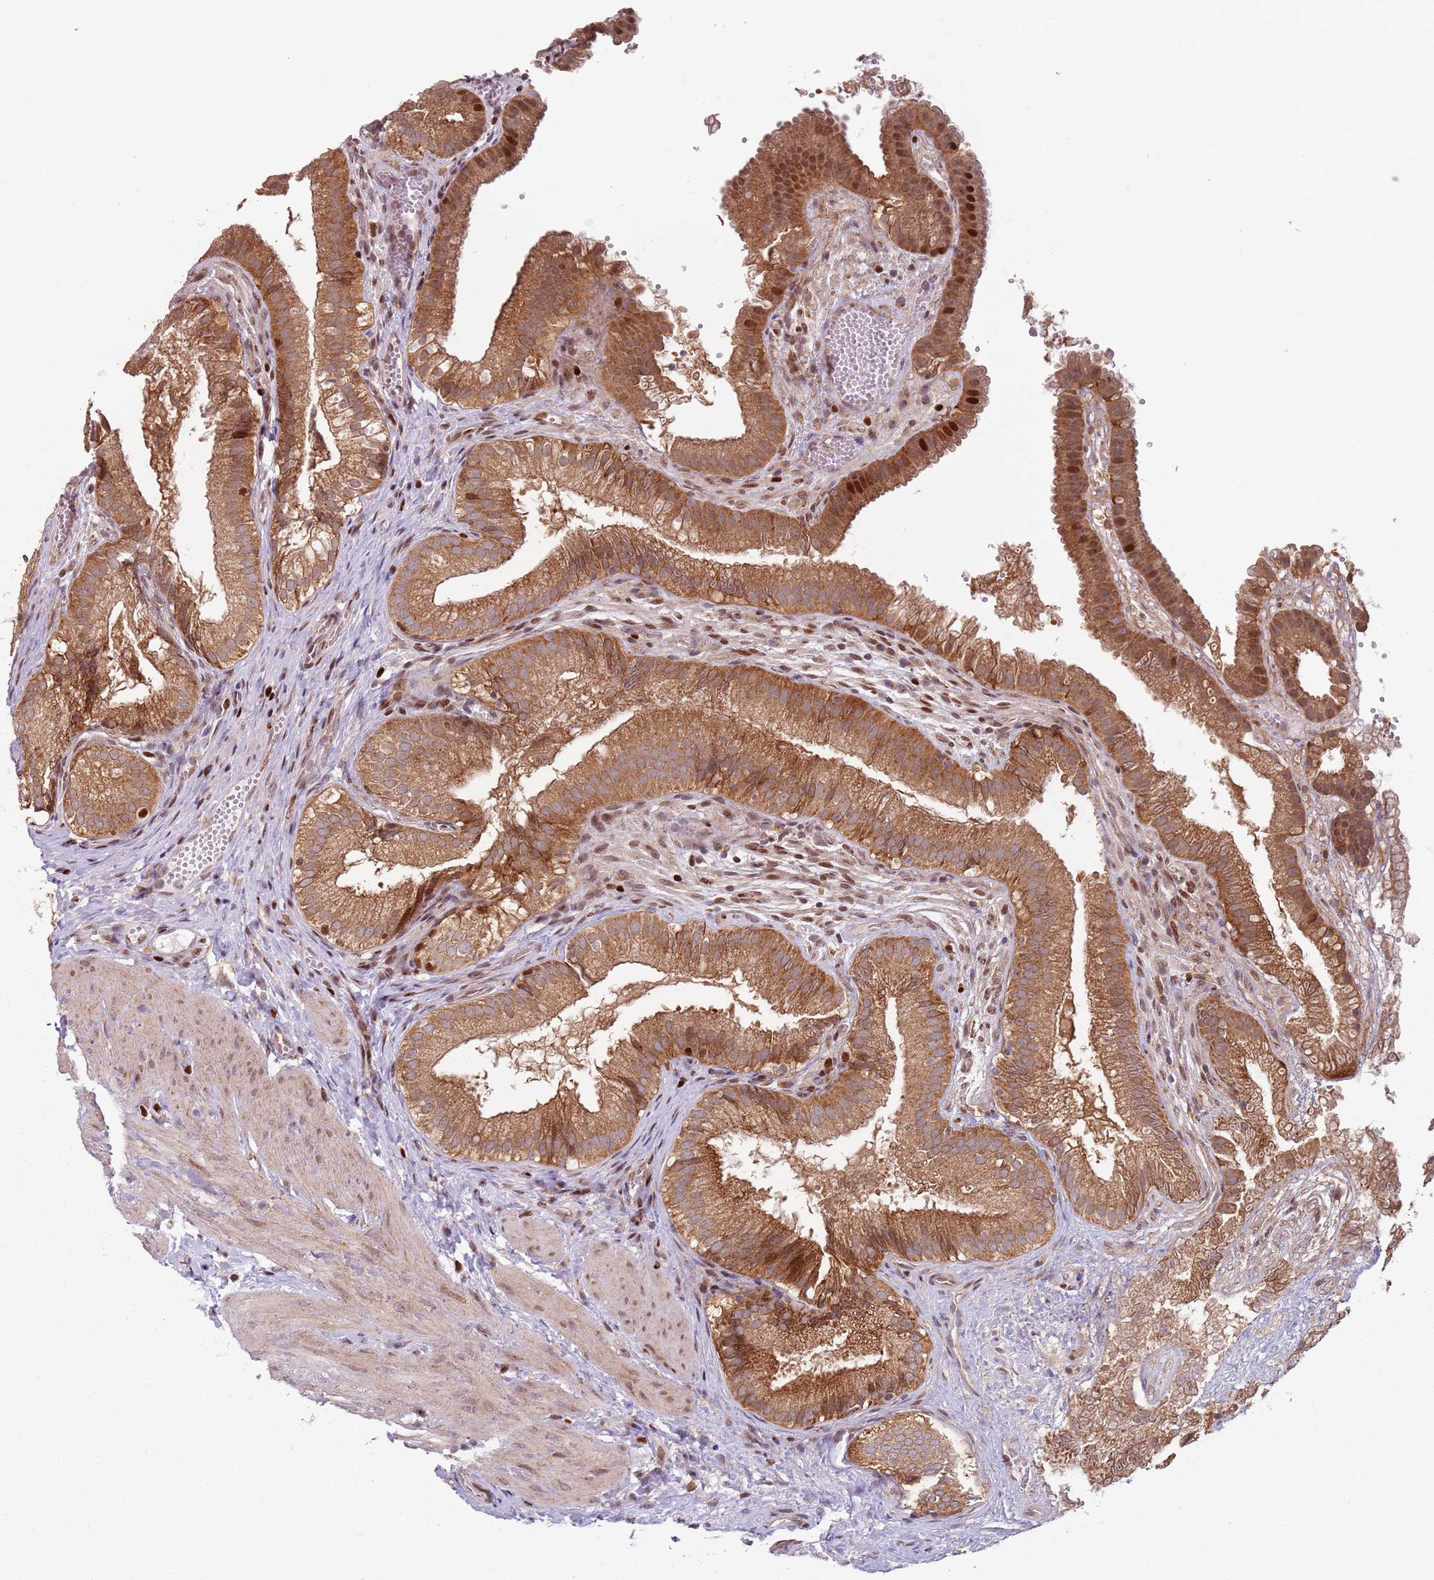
{"staining": {"intensity": "strong", "quantity": ">75%", "location": "cytoplasmic/membranous,nuclear"}, "tissue": "gallbladder", "cell_type": "Glandular cells", "image_type": "normal", "snomed": [{"axis": "morphology", "description": "Normal tissue, NOS"}, {"axis": "topography", "description": "Gallbladder"}], "caption": "Immunohistochemistry (IHC) micrograph of benign gallbladder: human gallbladder stained using immunohistochemistry reveals high levels of strong protein expression localized specifically in the cytoplasmic/membranous,nuclear of glandular cells, appearing as a cytoplasmic/membranous,nuclear brown color.", "gene": "HNRNPLL", "patient": {"sex": "female", "age": 30}}